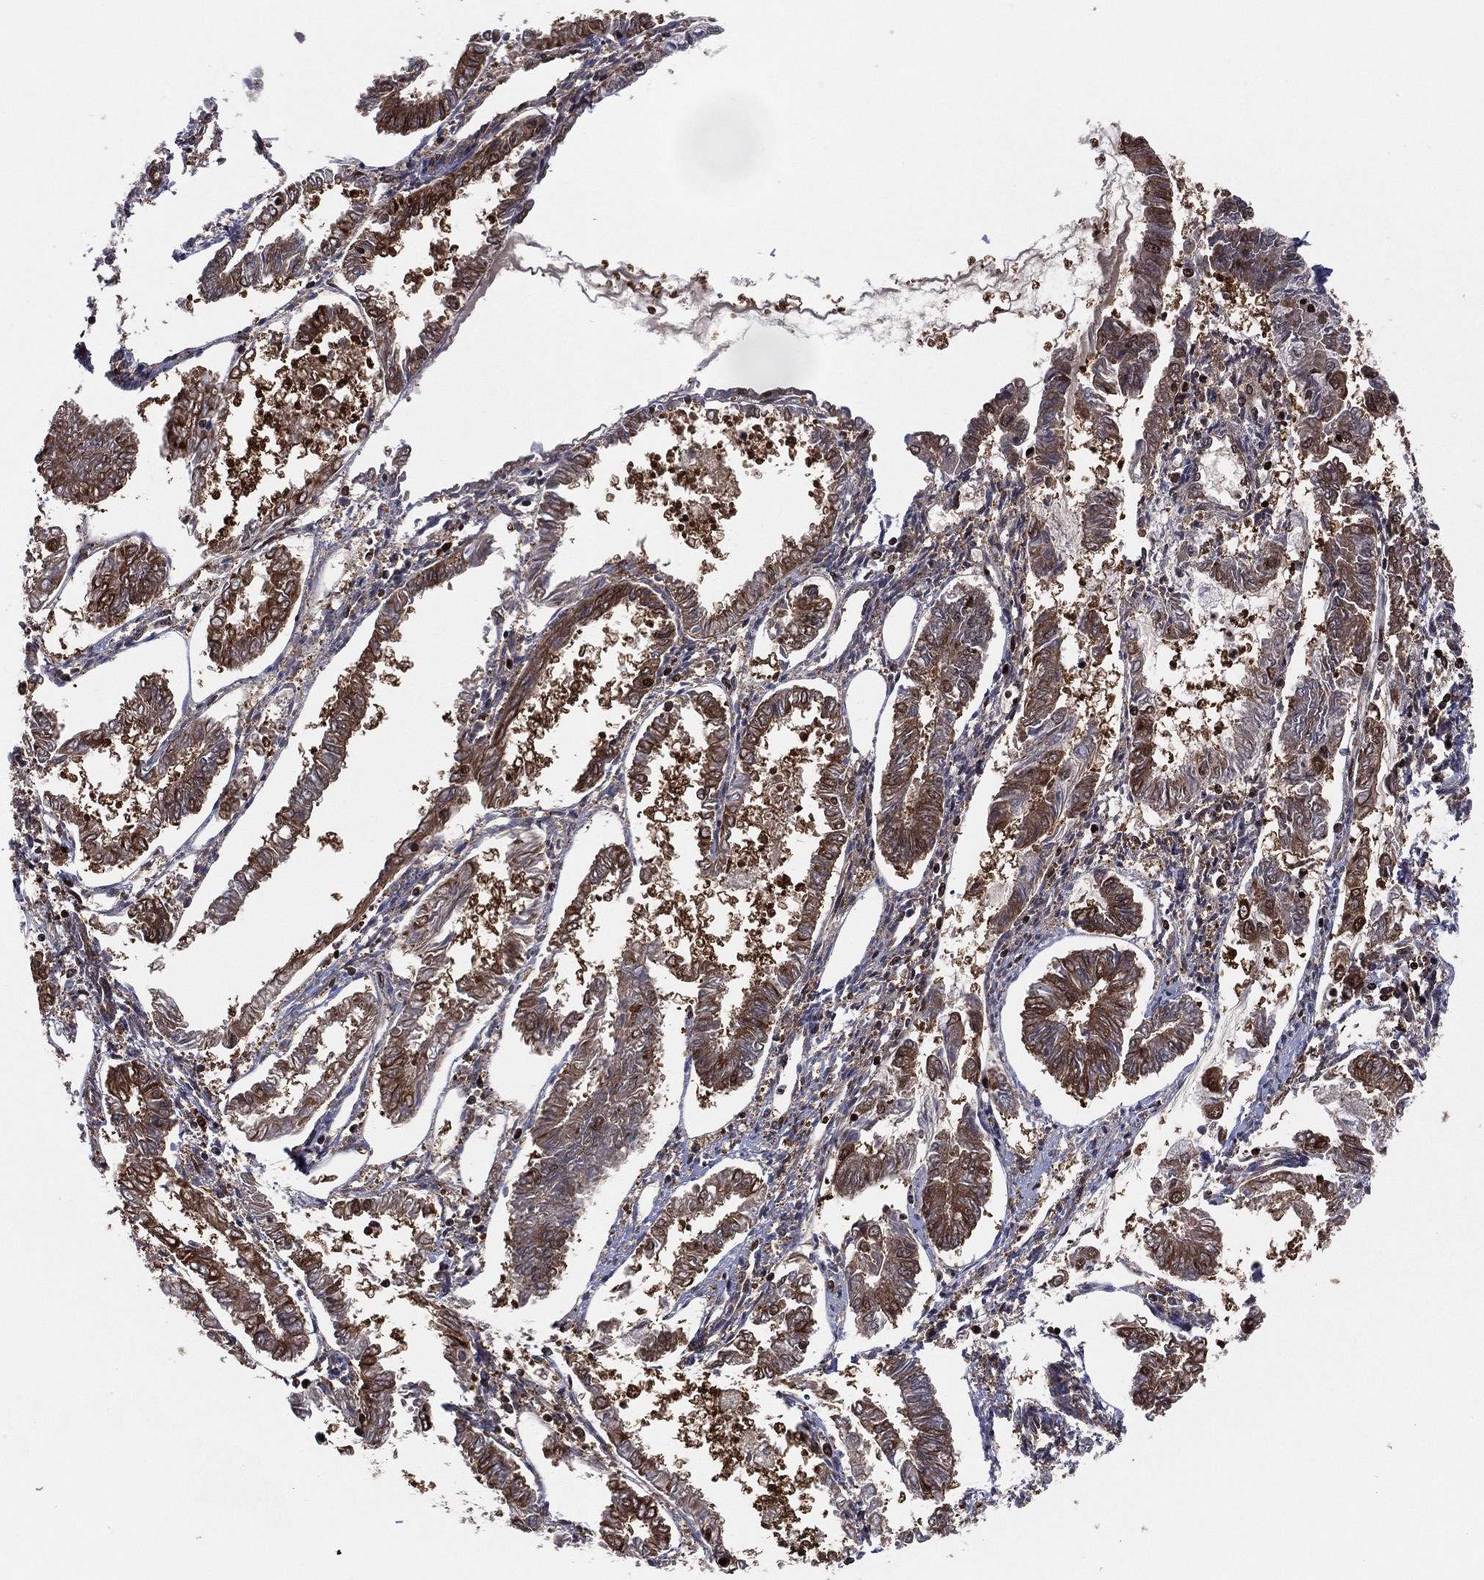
{"staining": {"intensity": "strong", "quantity": "25%-75%", "location": "cytoplasmic/membranous"}, "tissue": "endometrial cancer", "cell_type": "Tumor cells", "image_type": "cancer", "snomed": [{"axis": "morphology", "description": "Adenocarcinoma, NOS"}, {"axis": "topography", "description": "Endometrium"}], "caption": "Strong cytoplasmic/membranous expression for a protein is present in about 25%-75% of tumor cells of endometrial cancer using immunohistochemistry.", "gene": "PSMA1", "patient": {"sex": "female", "age": 68}}